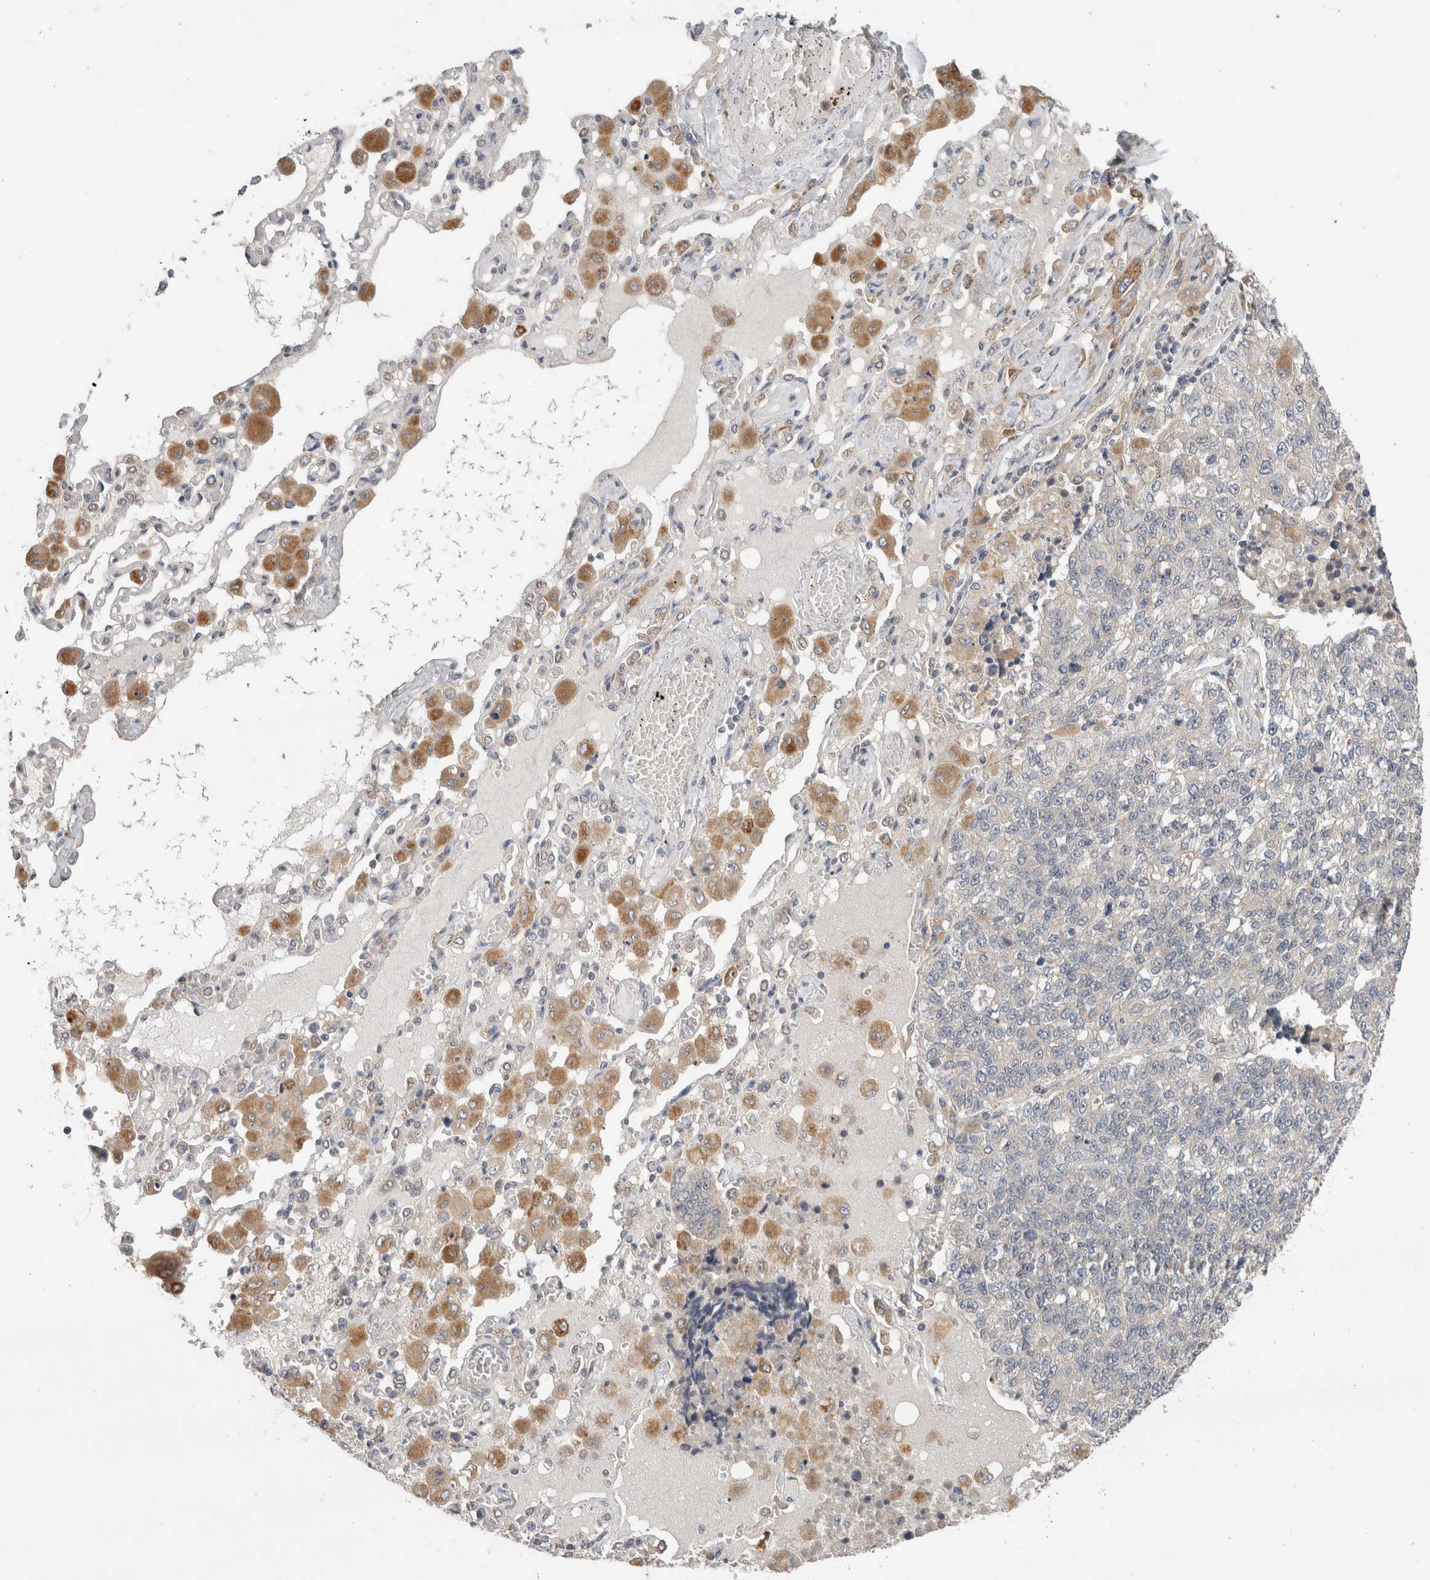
{"staining": {"intensity": "negative", "quantity": "none", "location": "none"}, "tissue": "lung cancer", "cell_type": "Tumor cells", "image_type": "cancer", "snomed": [{"axis": "morphology", "description": "Adenocarcinoma, NOS"}, {"axis": "topography", "description": "Lung"}], "caption": "Immunohistochemistry (IHC) of human lung adenocarcinoma exhibits no staining in tumor cells. (DAB immunohistochemistry (IHC), high magnification).", "gene": "SGK1", "patient": {"sex": "male", "age": 49}}